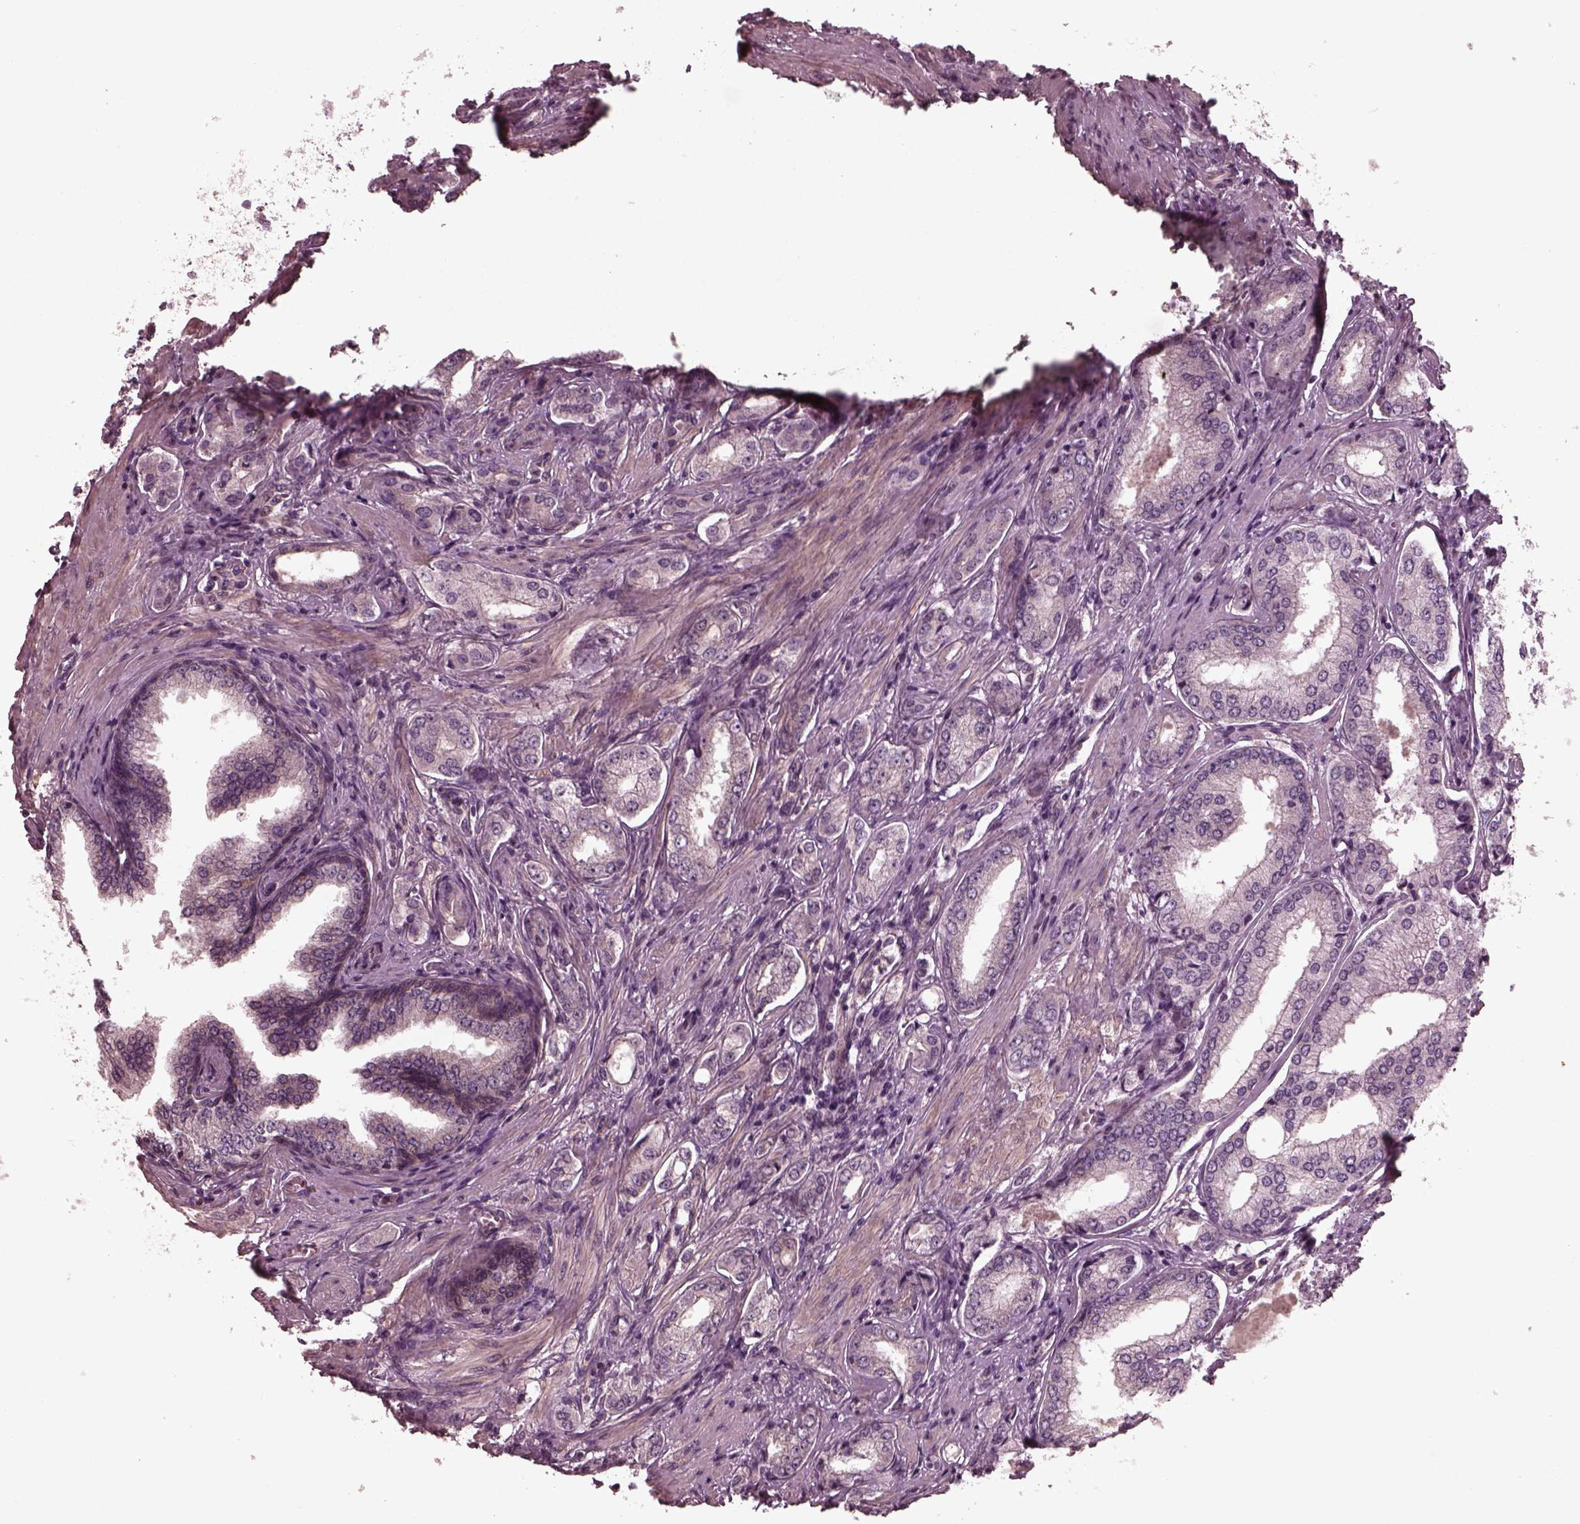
{"staining": {"intensity": "moderate", "quantity": "25%-75%", "location": "cytoplasmic/membranous"}, "tissue": "prostate cancer", "cell_type": "Tumor cells", "image_type": "cancer", "snomed": [{"axis": "morphology", "description": "Adenocarcinoma, NOS"}, {"axis": "topography", "description": "Prostate"}], "caption": "This micrograph reveals immunohistochemistry staining of human prostate adenocarcinoma, with medium moderate cytoplasmic/membranous expression in about 25%-75% of tumor cells.", "gene": "TUBG1", "patient": {"sex": "male", "age": 63}}